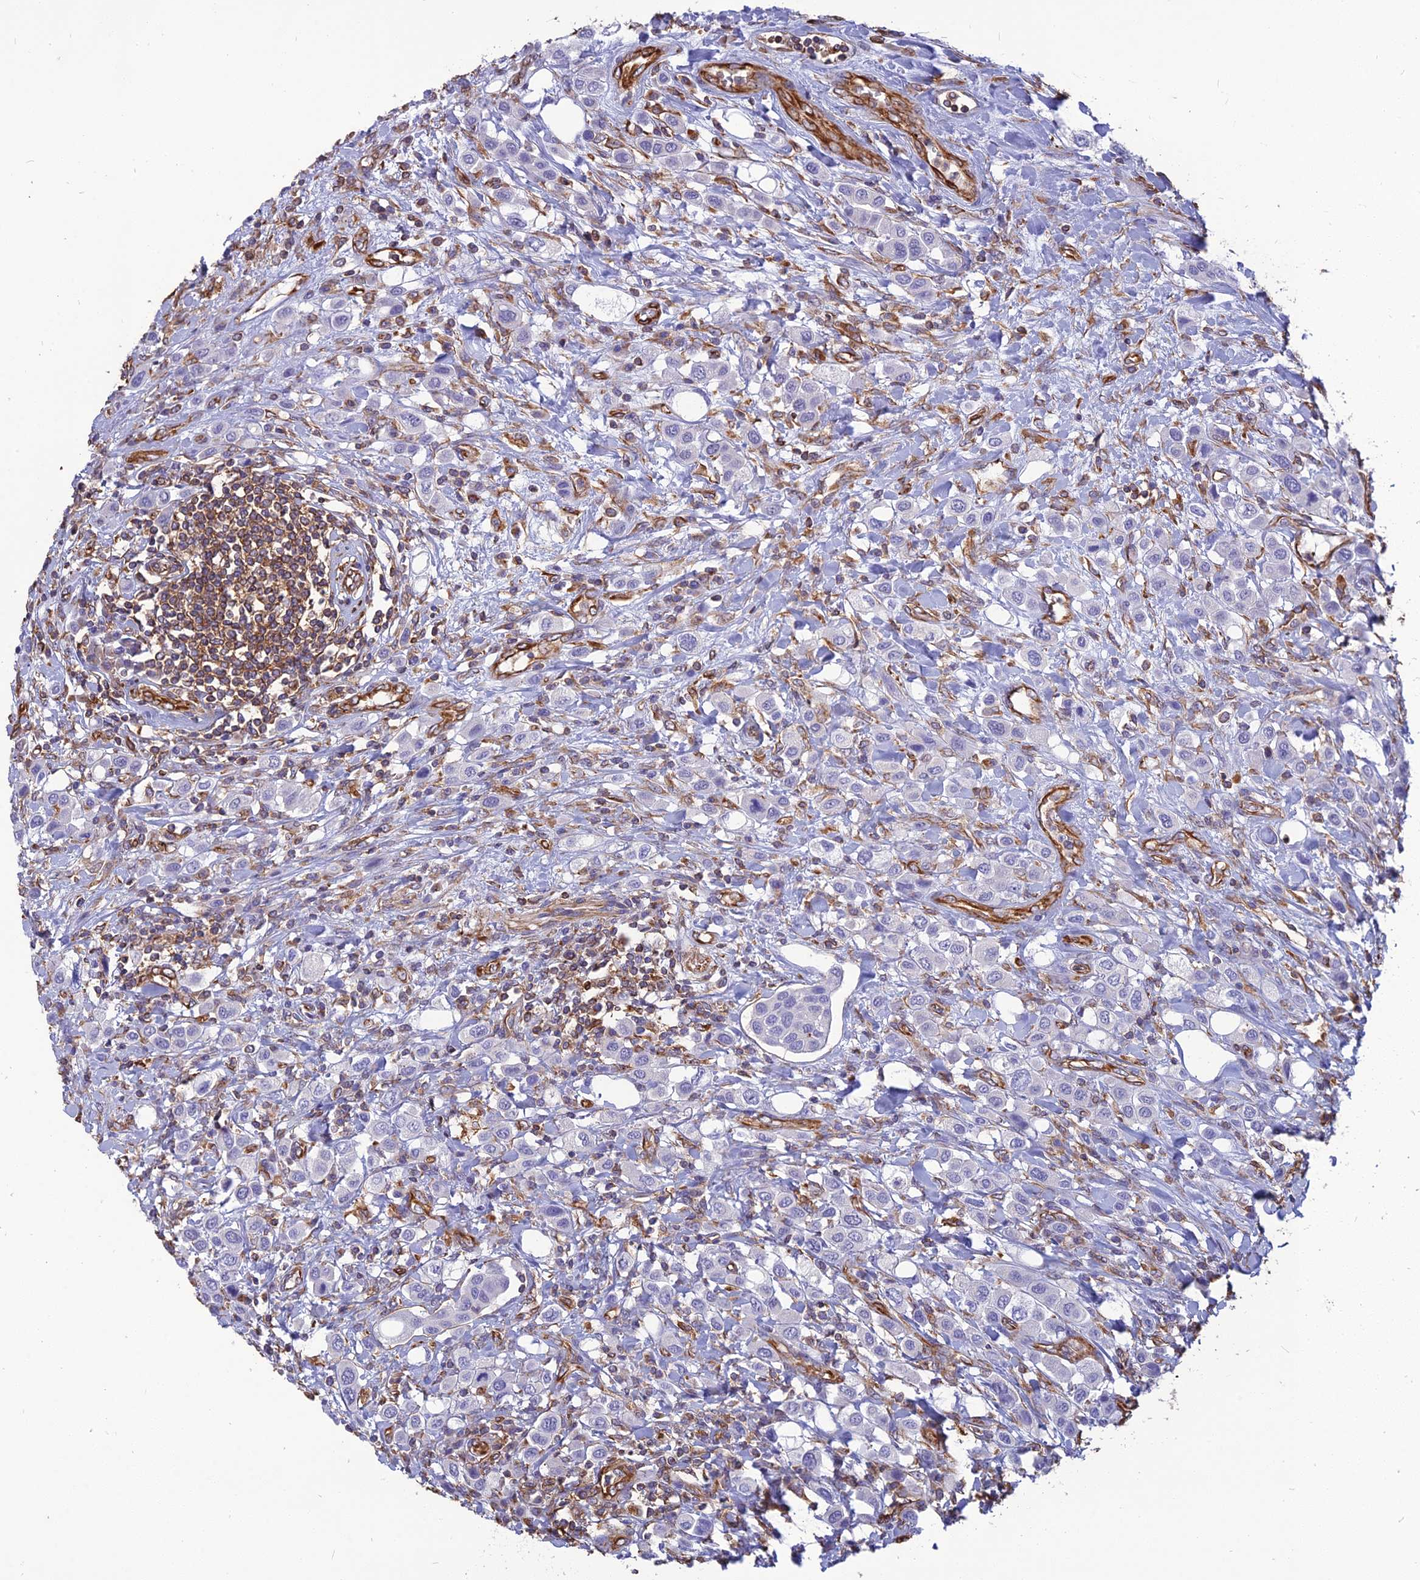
{"staining": {"intensity": "negative", "quantity": "none", "location": "none"}, "tissue": "urothelial cancer", "cell_type": "Tumor cells", "image_type": "cancer", "snomed": [{"axis": "morphology", "description": "Urothelial carcinoma, High grade"}, {"axis": "topography", "description": "Urinary bladder"}], "caption": "Human urothelial carcinoma (high-grade) stained for a protein using IHC exhibits no positivity in tumor cells.", "gene": "PSMD11", "patient": {"sex": "male", "age": 50}}